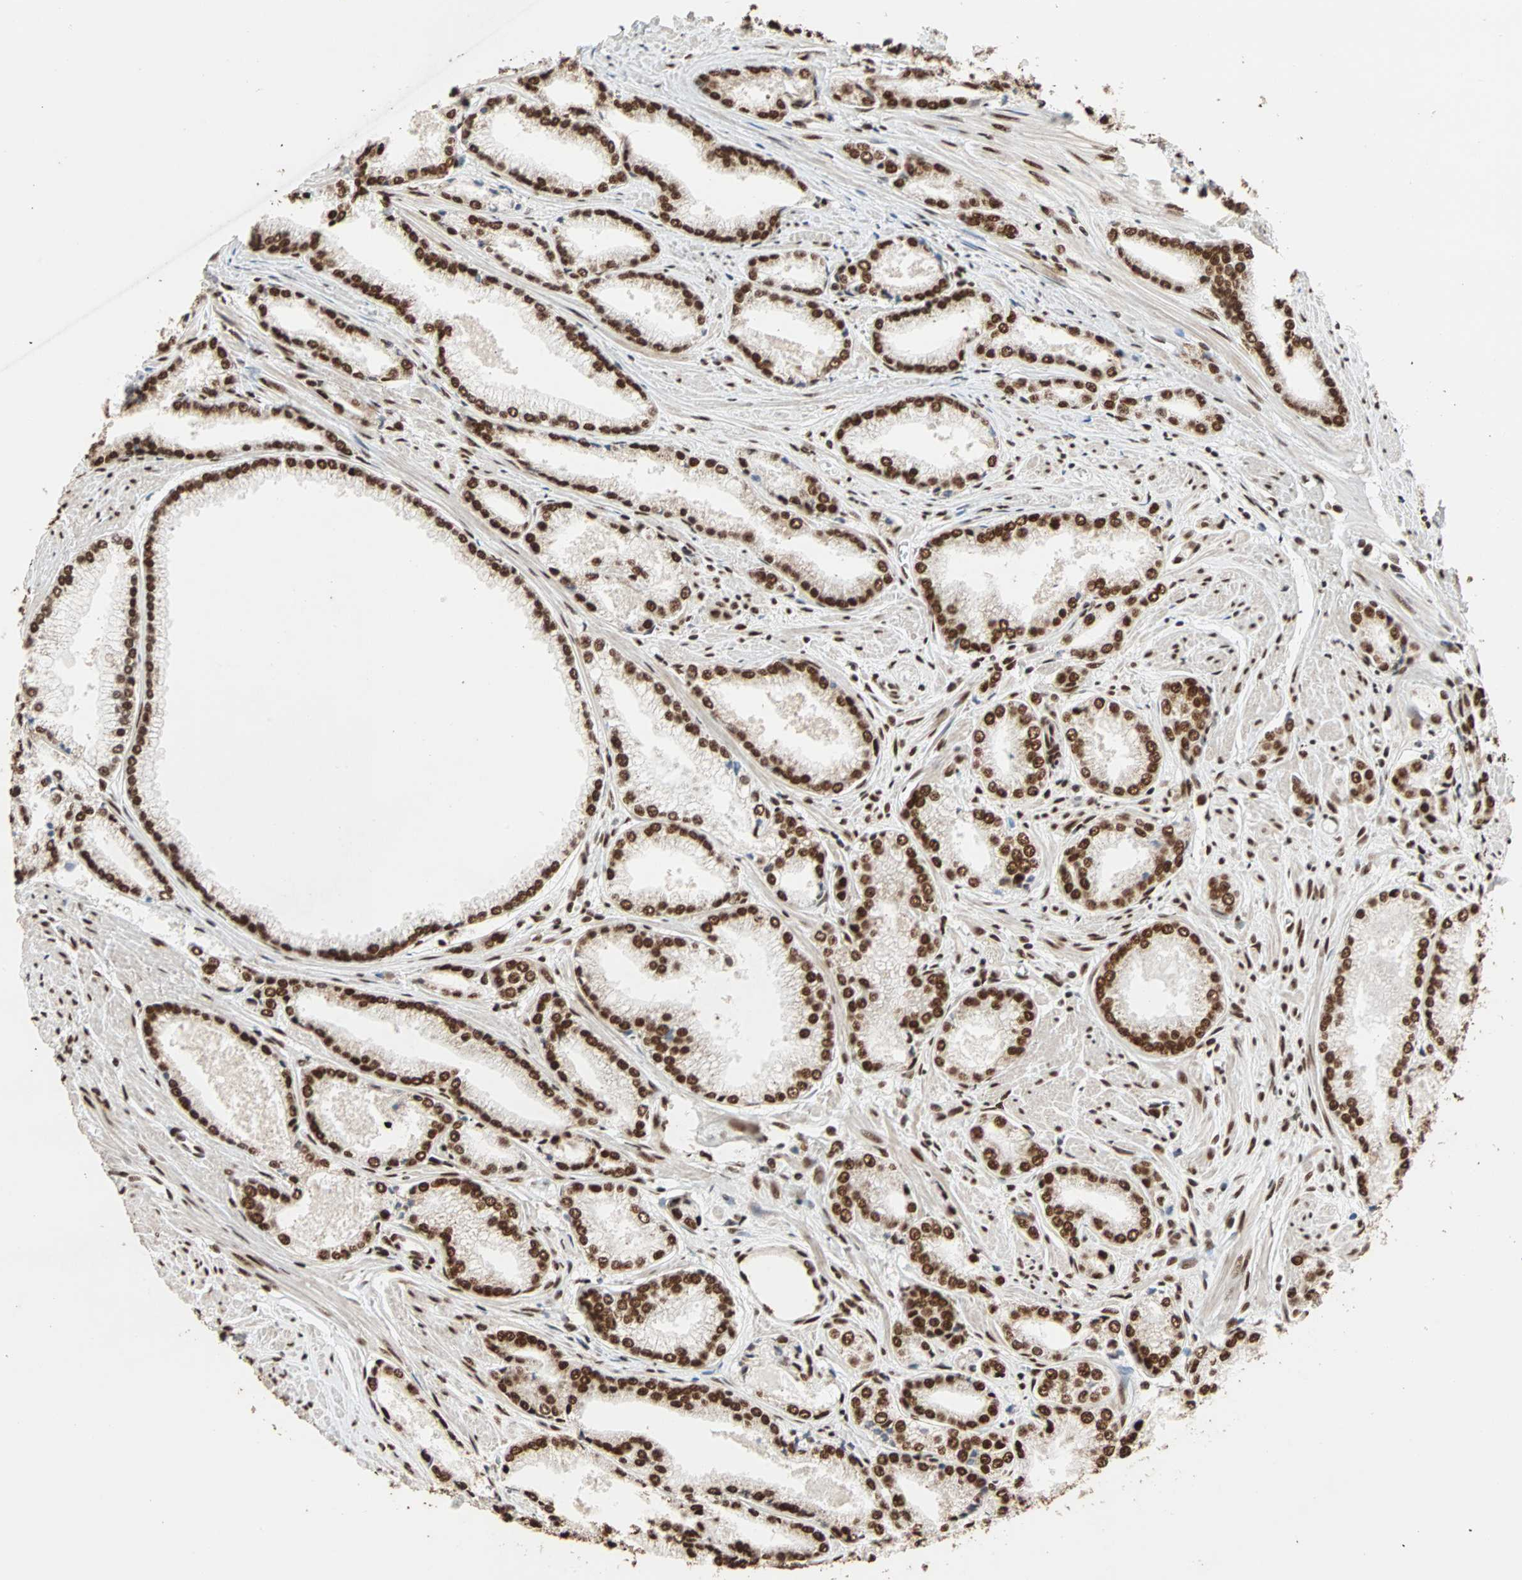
{"staining": {"intensity": "strong", "quantity": ">75%", "location": "nuclear"}, "tissue": "prostate cancer", "cell_type": "Tumor cells", "image_type": "cancer", "snomed": [{"axis": "morphology", "description": "Adenocarcinoma, Low grade"}, {"axis": "topography", "description": "Prostate"}], "caption": "Prostate cancer stained with a protein marker exhibits strong staining in tumor cells.", "gene": "ILF2", "patient": {"sex": "male", "age": 64}}